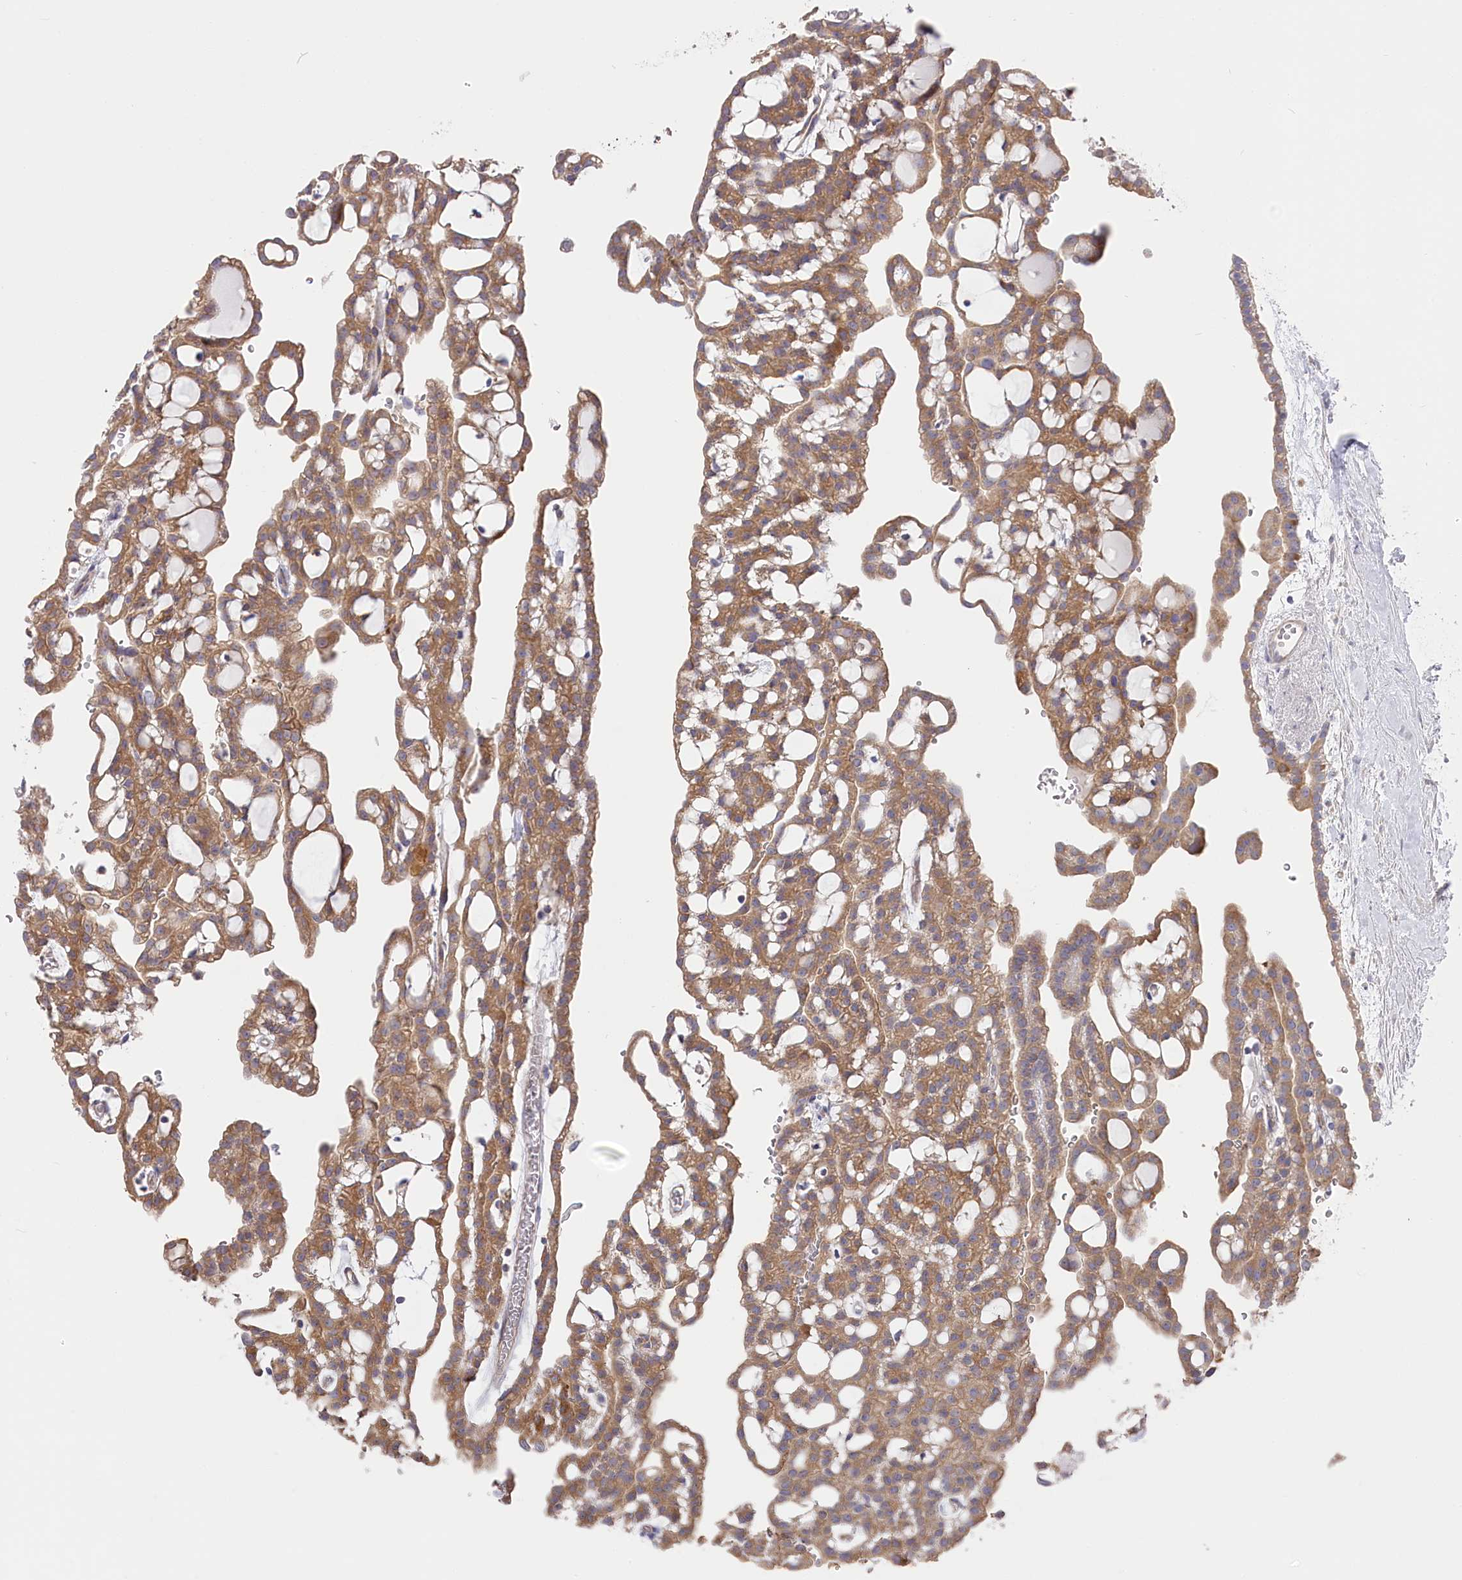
{"staining": {"intensity": "moderate", "quantity": ">75%", "location": "cytoplasmic/membranous"}, "tissue": "renal cancer", "cell_type": "Tumor cells", "image_type": "cancer", "snomed": [{"axis": "morphology", "description": "Adenocarcinoma, NOS"}, {"axis": "topography", "description": "Kidney"}], "caption": "Human renal adenocarcinoma stained with a brown dye exhibits moderate cytoplasmic/membranous positive expression in about >75% of tumor cells.", "gene": "POGLUT1", "patient": {"sex": "male", "age": 63}}